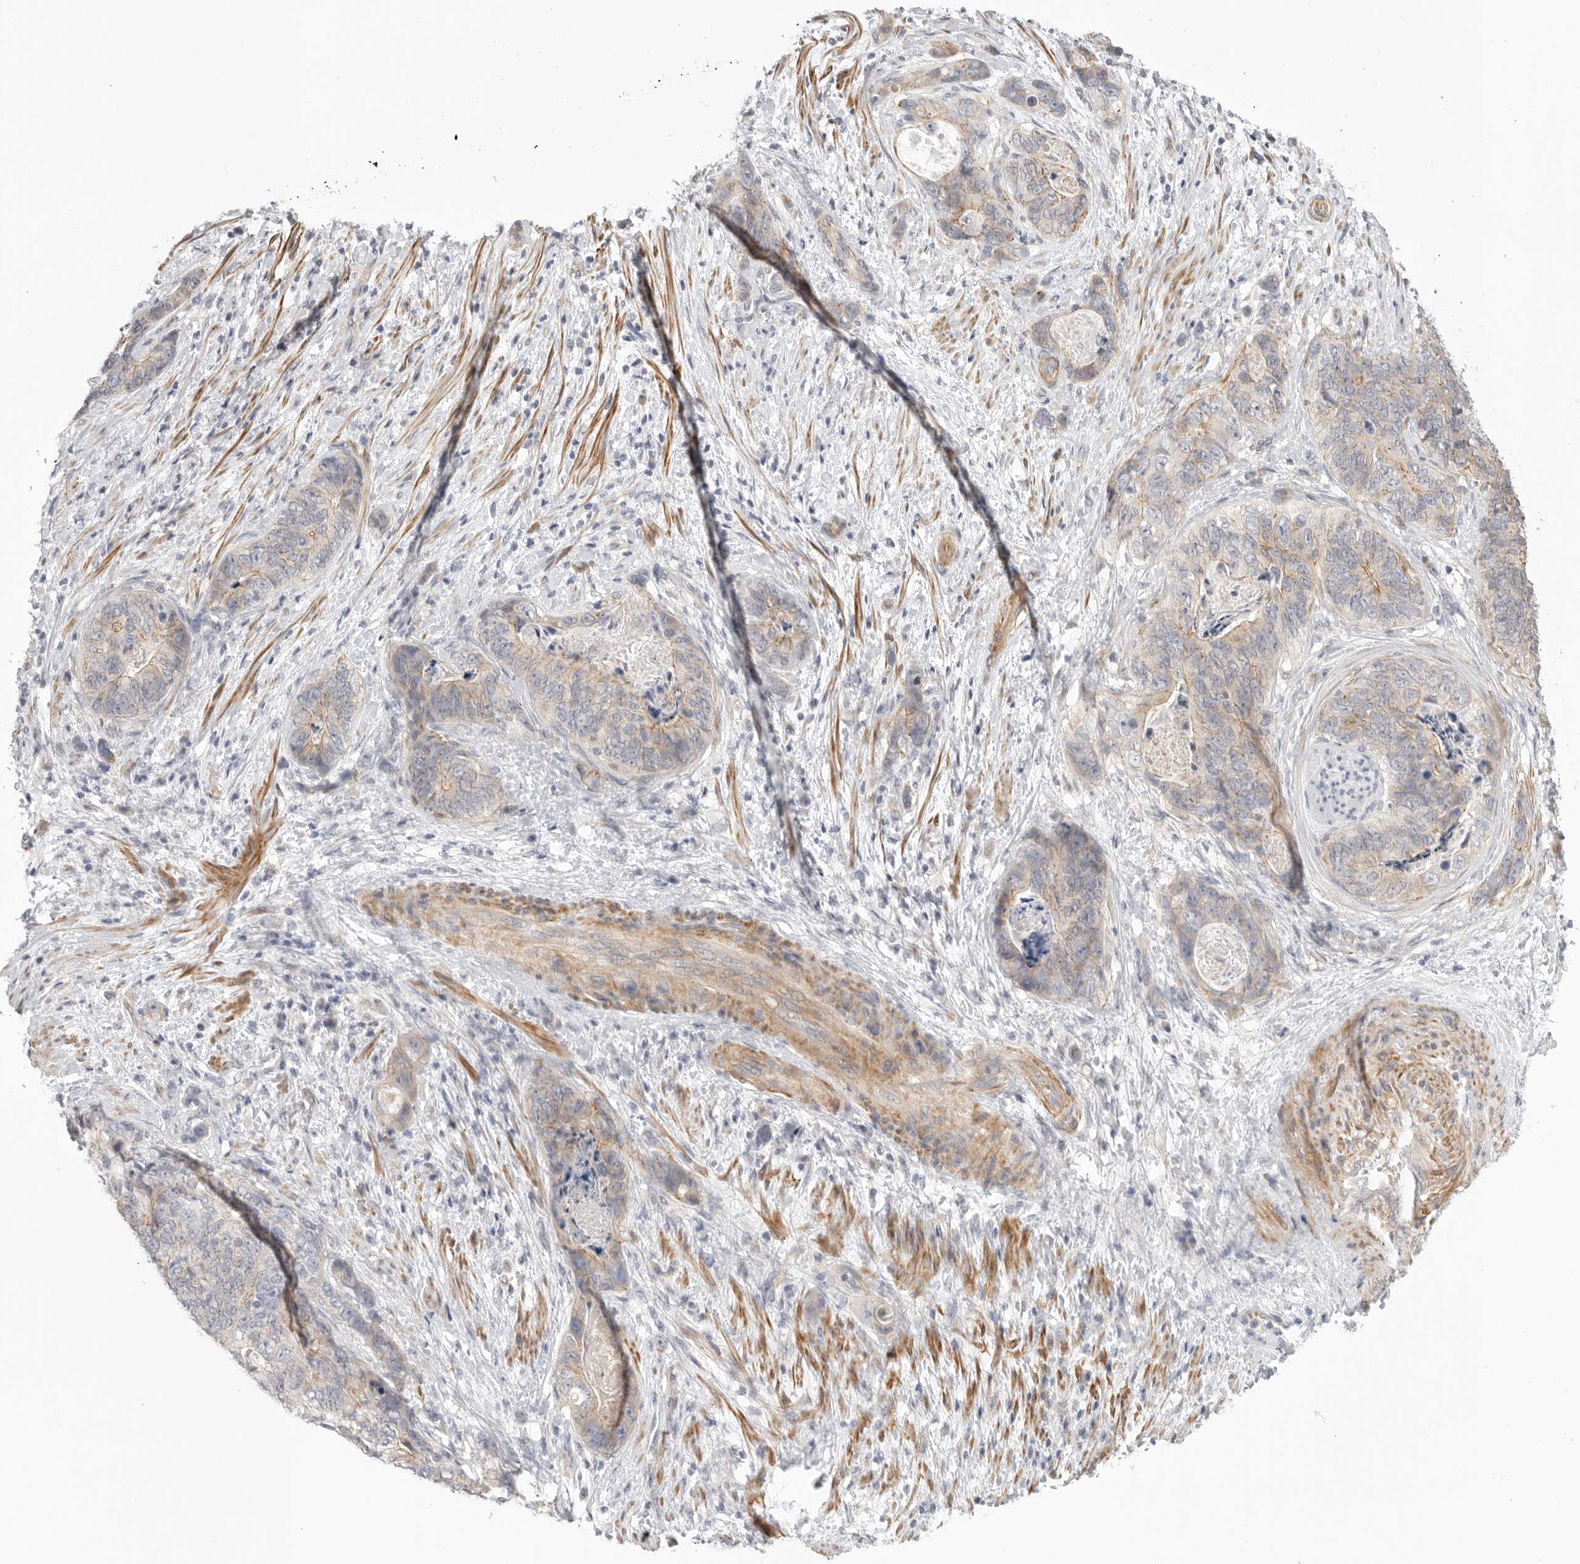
{"staining": {"intensity": "weak", "quantity": "<25%", "location": "cytoplasmic/membranous"}, "tissue": "stomach cancer", "cell_type": "Tumor cells", "image_type": "cancer", "snomed": [{"axis": "morphology", "description": "Normal tissue, NOS"}, {"axis": "morphology", "description": "Adenocarcinoma, NOS"}, {"axis": "topography", "description": "Stomach"}], "caption": "There is no significant expression in tumor cells of stomach adenocarcinoma. (Brightfield microscopy of DAB (3,3'-diaminobenzidine) immunohistochemistry (IHC) at high magnification).", "gene": "STAB2", "patient": {"sex": "female", "age": 89}}